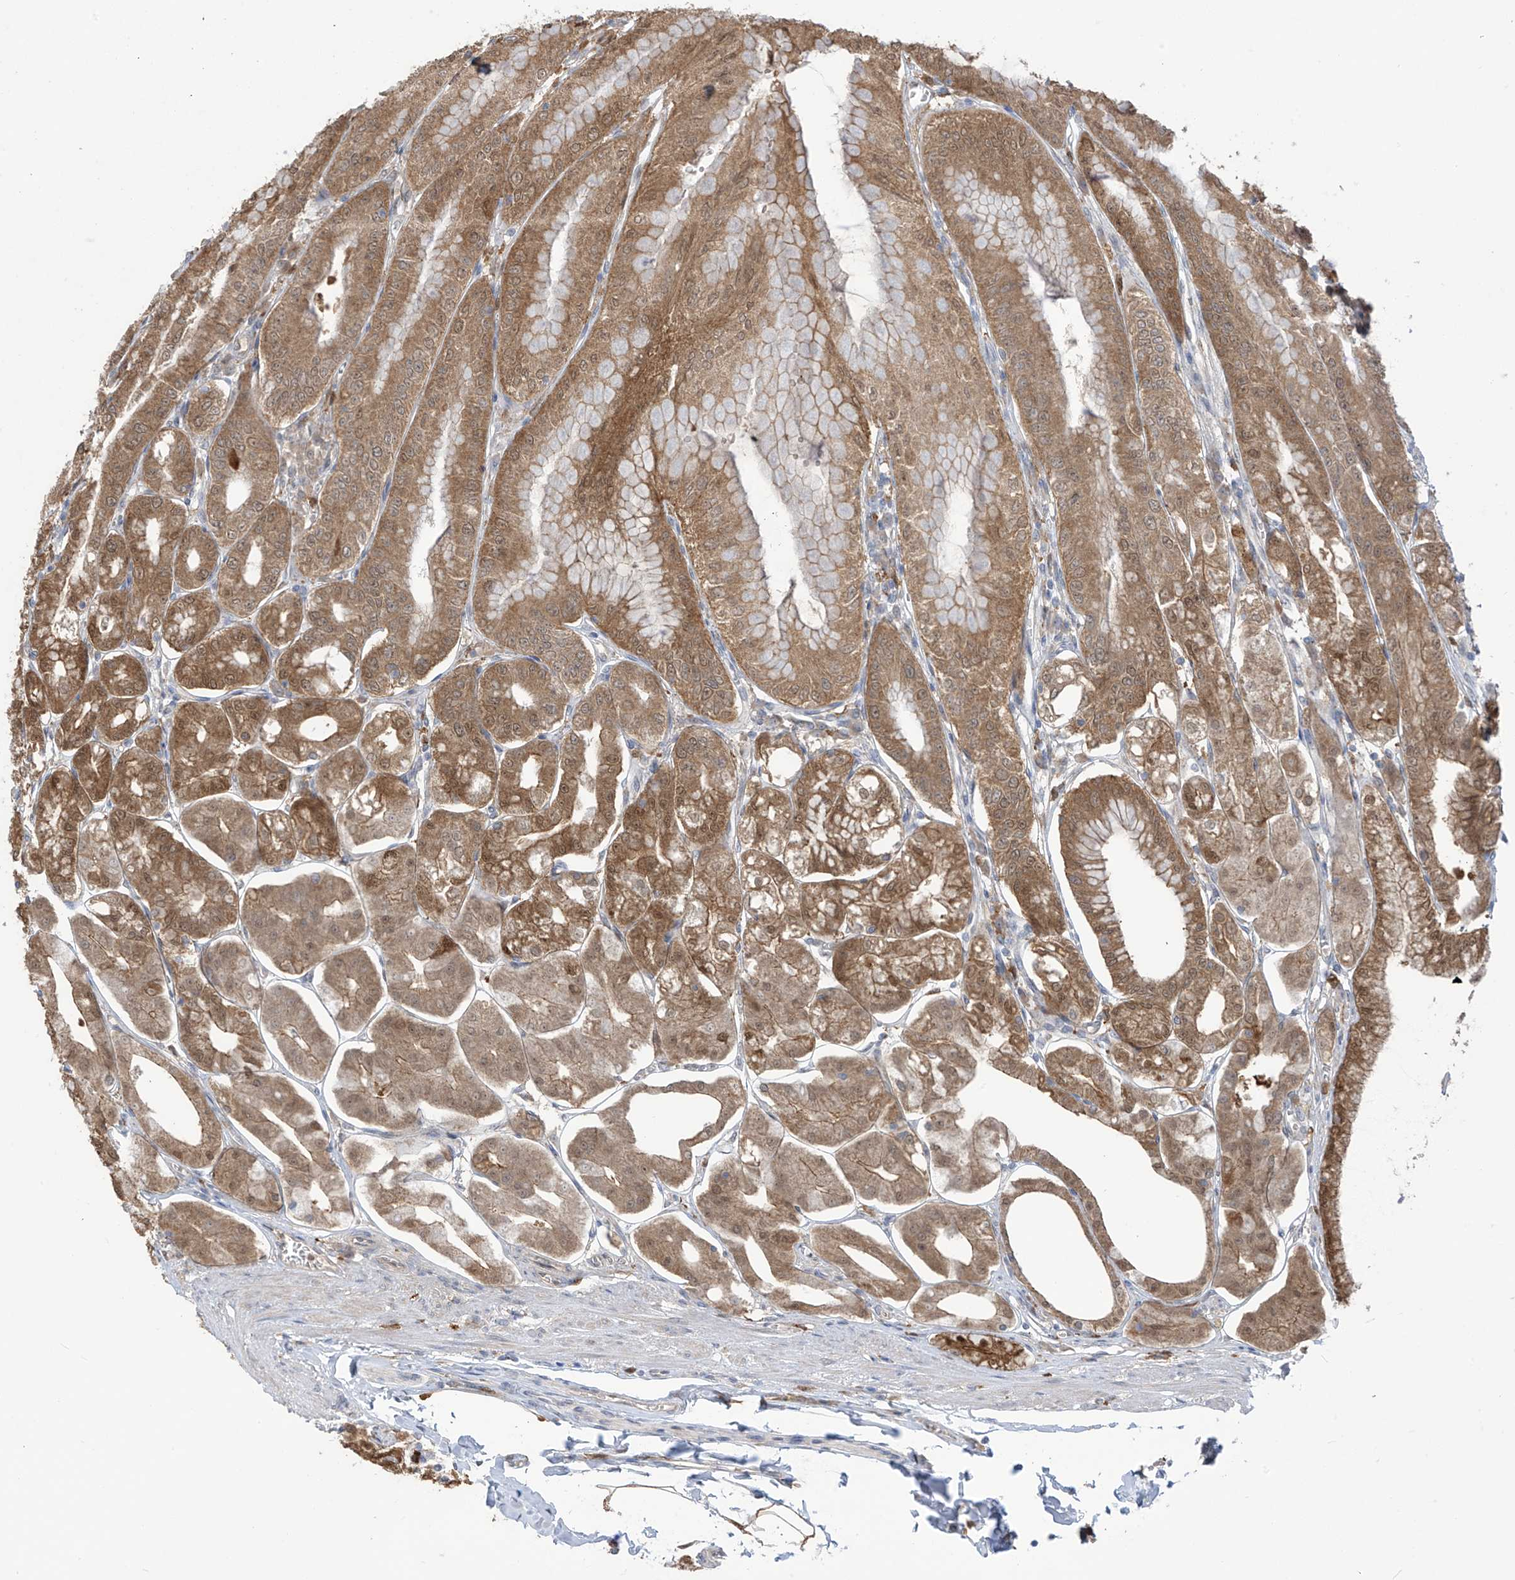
{"staining": {"intensity": "moderate", "quantity": ">75%", "location": "cytoplasmic/membranous,nuclear"}, "tissue": "stomach", "cell_type": "Glandular cells", "image_type": "normal", "snomed": [{"axis": "morphology", "description": "Normal tissue, NOS"}, {"axis": "topography", "description": "Stomach, lower"}], "caption": "Unremarkable stomach shows moderate cytoplasmic/membranous,nuclear positivity in approximately >75% of glandular cells, visualized by immunohistochemistry.", "gene": "IDH1", "patient": {"sex": "male", "age": 71}}